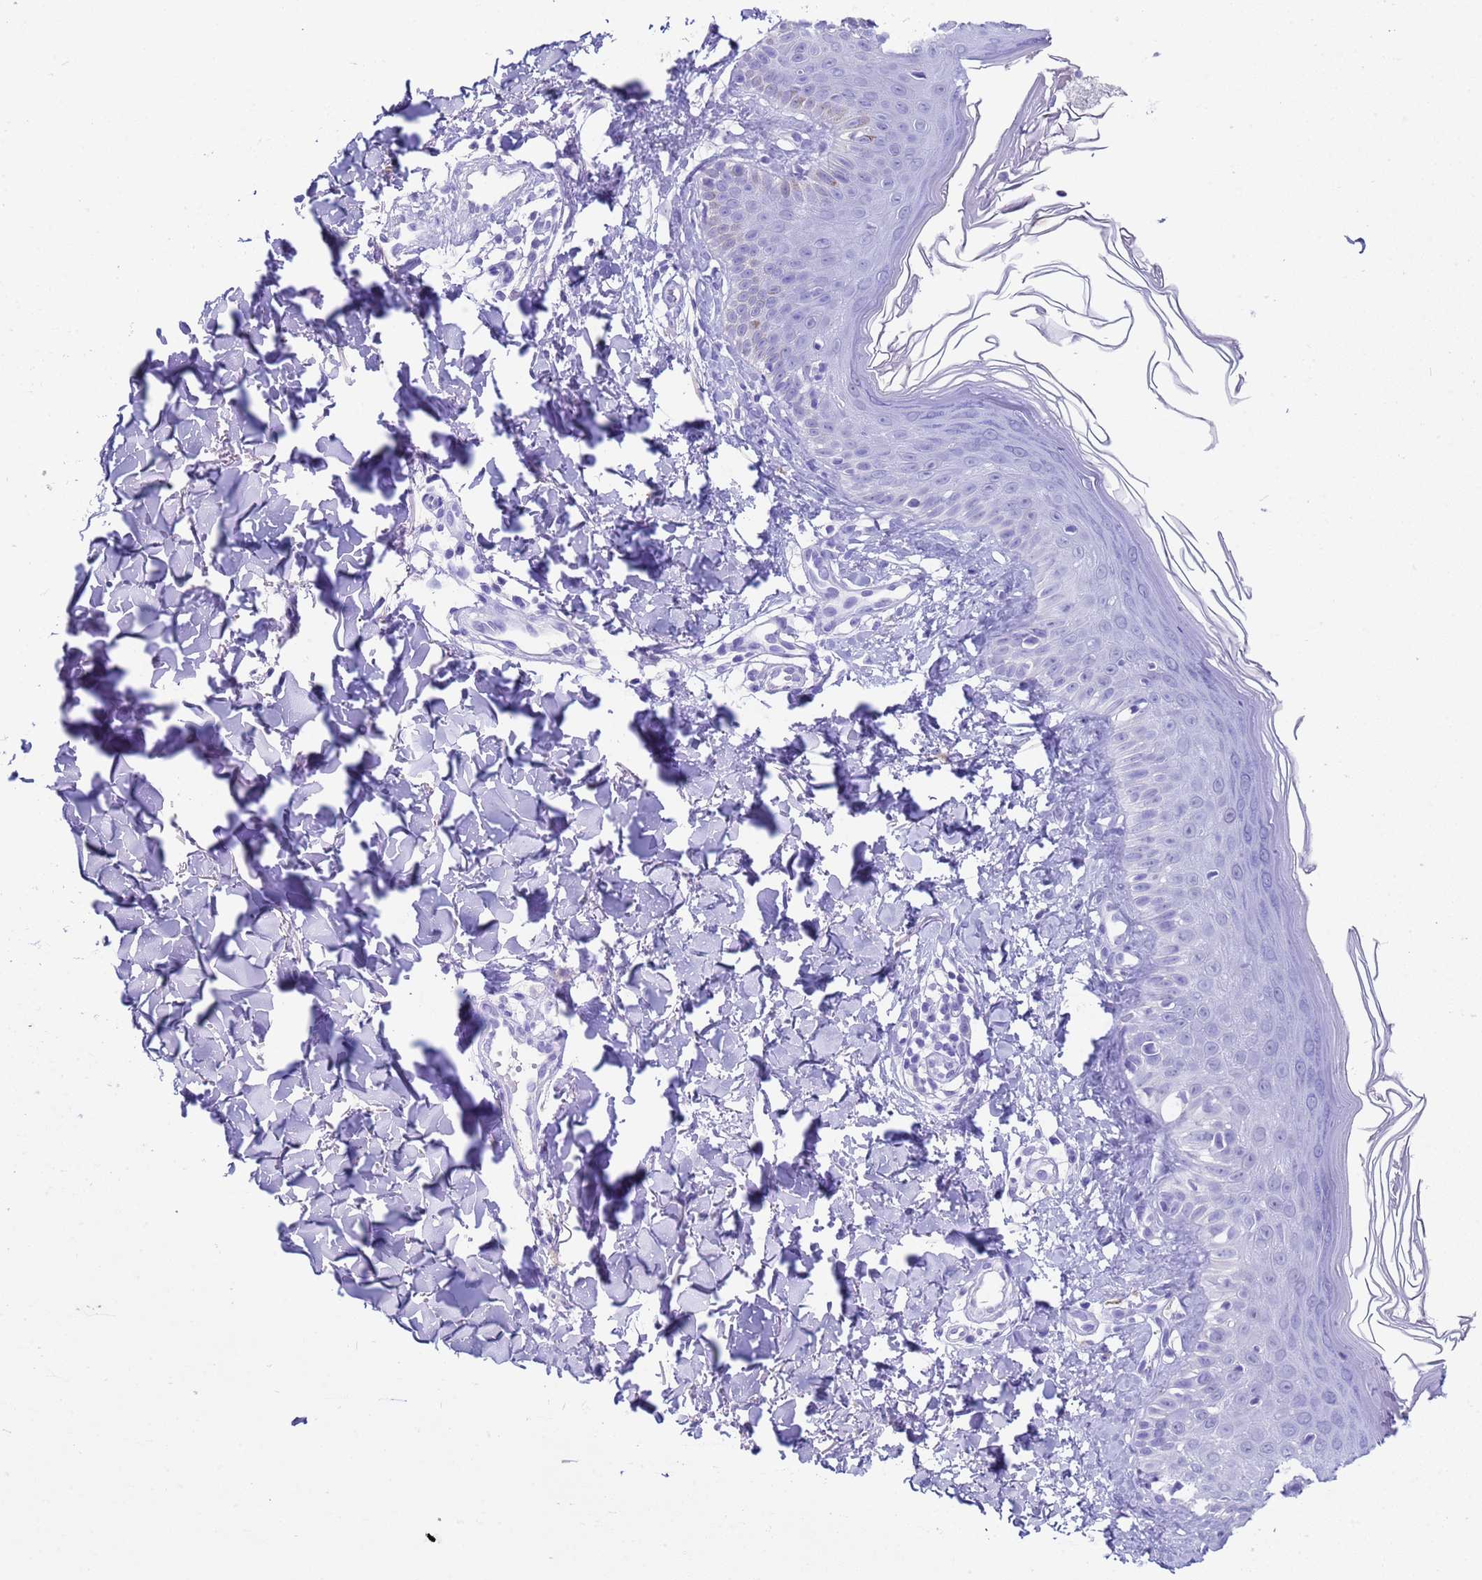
{"staining": {"intensity": "negative", "quantity": "none", "location": "none"}, "tissue": "skin", "cell_type": "Fibroblasts", "image_type": "normal", "snomed": [{"axis": "morphology", "description": "Normal tissue, NOS"}, {"axis": "topography", "description": "Skin"}], "caption": "Benign skin was stained to show a protein in brown. There is no significant expression in fibroblasts.", "gene": "CKM", "patient": {"sex": "male", "age": 52}}